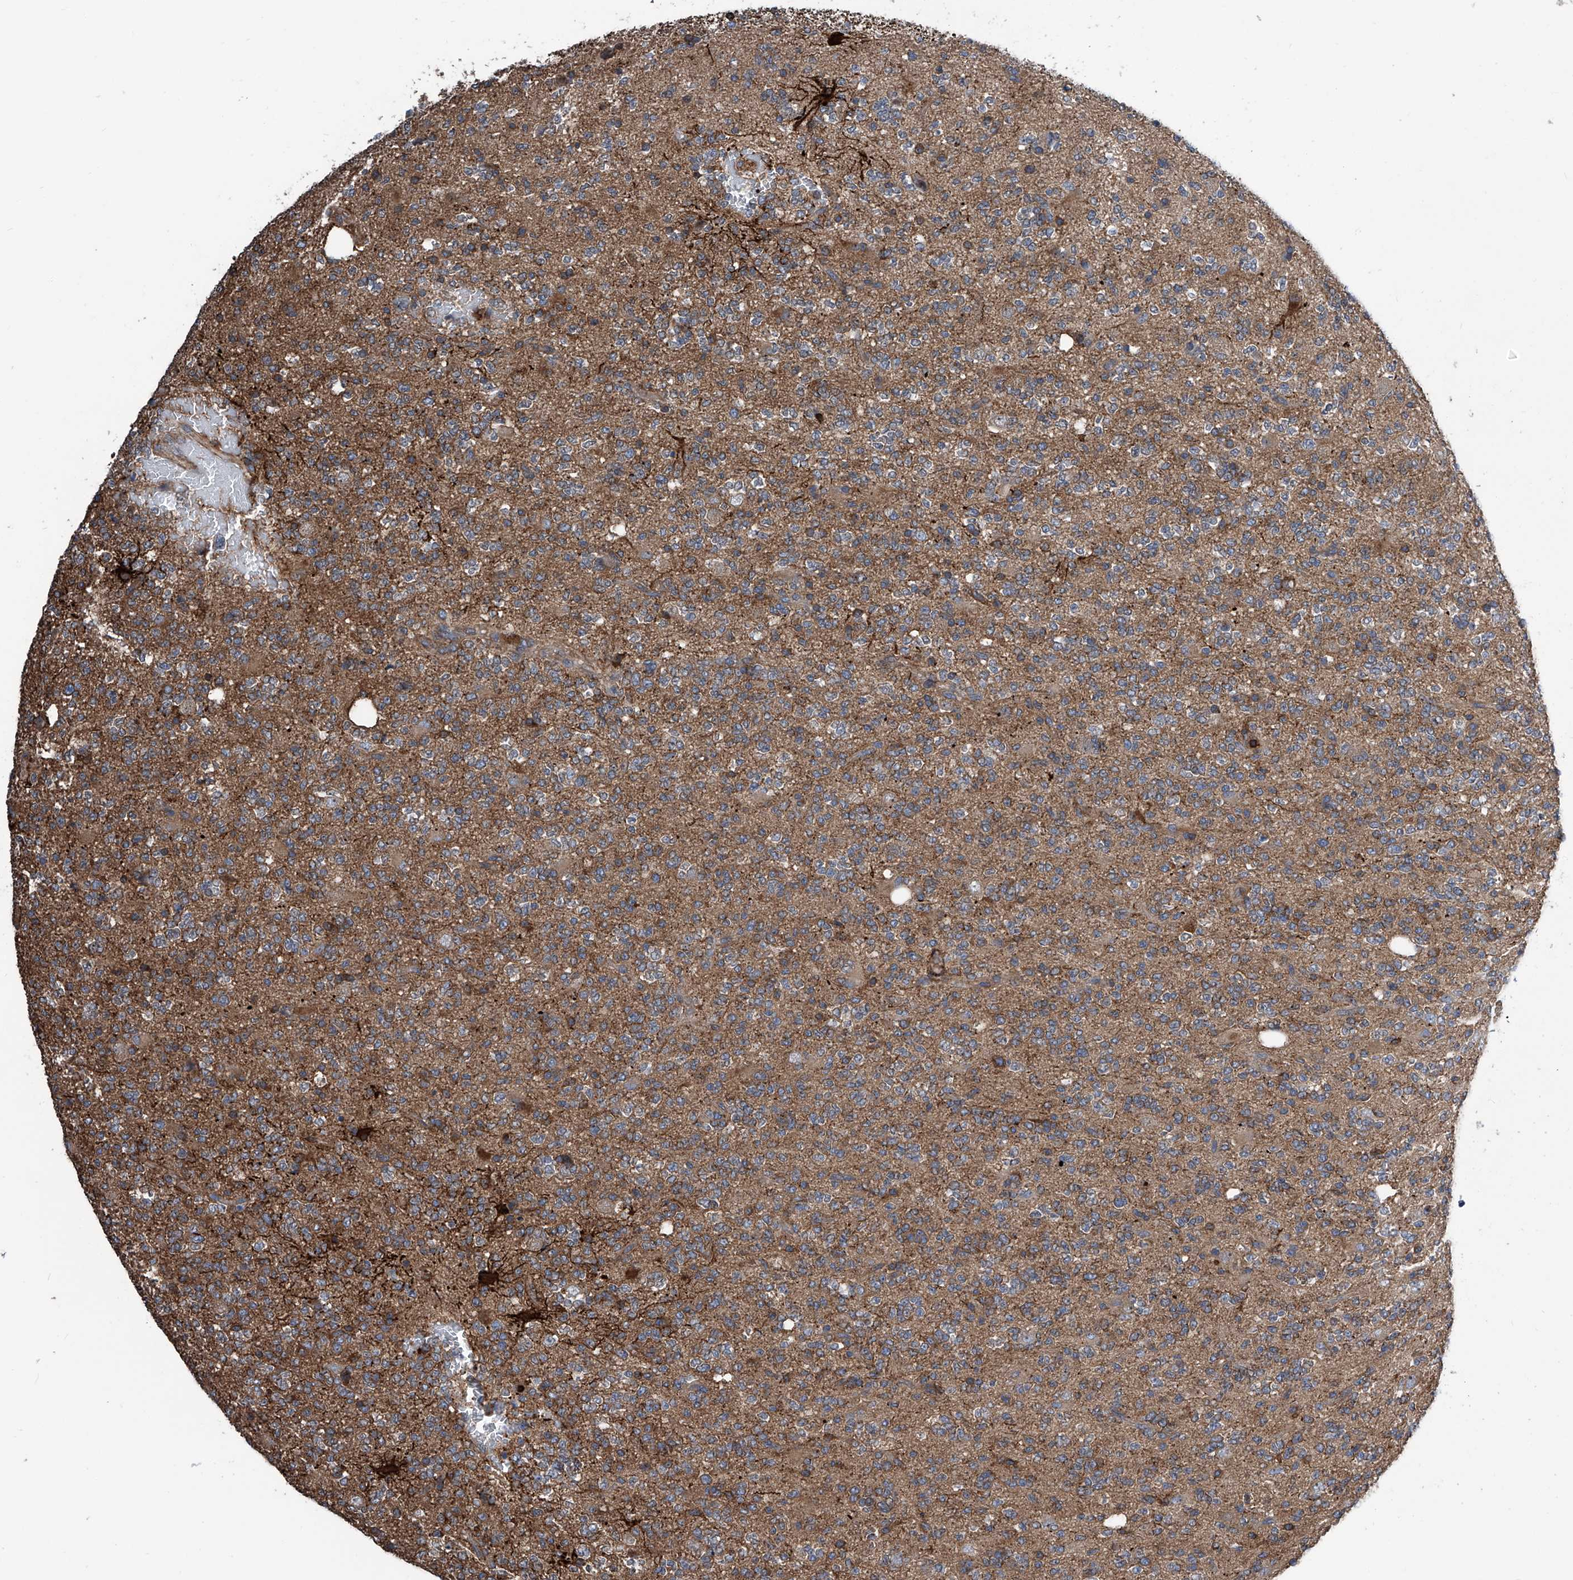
{"staining": {"intensity": "weak", "quantity": "<25%", "location": "cytoplasmic/membranous"}, "tissue": "glioma", "cell_type": "Tumor cells", "image_type": "cancer", "snomed": [{"axis": "morphology", "description": "Glioma, malignant, High grade"}, {"axis": "topography", "description": "Brain"}], "caption": "Malignant high-grade glioma was stained to show a protein in brown. There is no significant positivity in tumor cells. (DAB IHC, high magnification).", "gene": "ZNF484", "patient": {"sex": "female", "age": 62}}